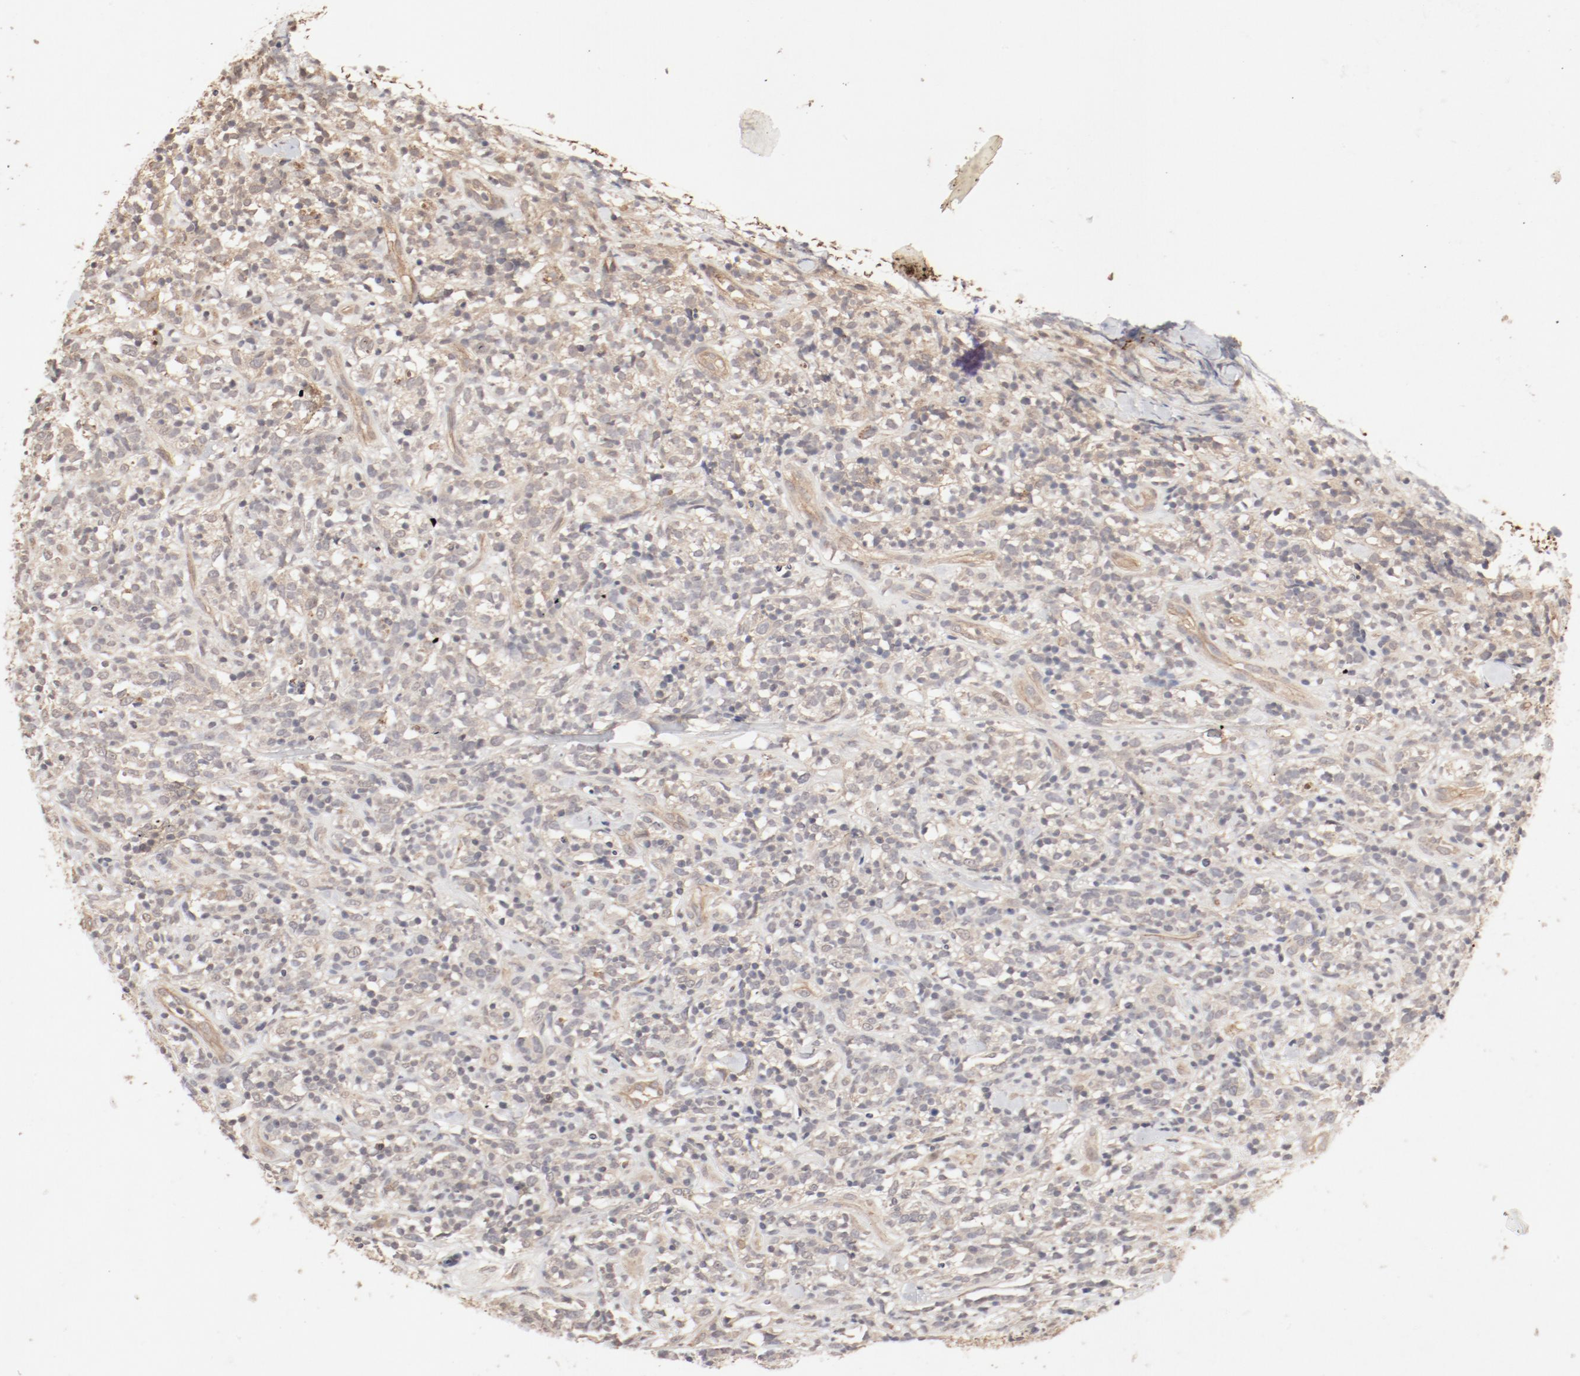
{"staining": {"intensity": "moderate", "quantity": "25%-75%", "location": "cytoplasmic/membranous"}, "tissue": "lymphoma", "cell_type": "Tumor cells", "image_type": "cancer", "snomed": [{"axis": "morphology", "description": "Malignant lymphoma, non-Hodgkin's type, High grade"}, {"axis": "topography", "description": "Lymph node"}], "caption": "The immunohistochemical stain highlights moderate cytoplasmic/membranous expression in tumor cells of high-grade malignant lymphoma, non-Hodgkin's type tissue.", "gene": "IL3RA", "patient": {"sex": "female", "age": 73}}